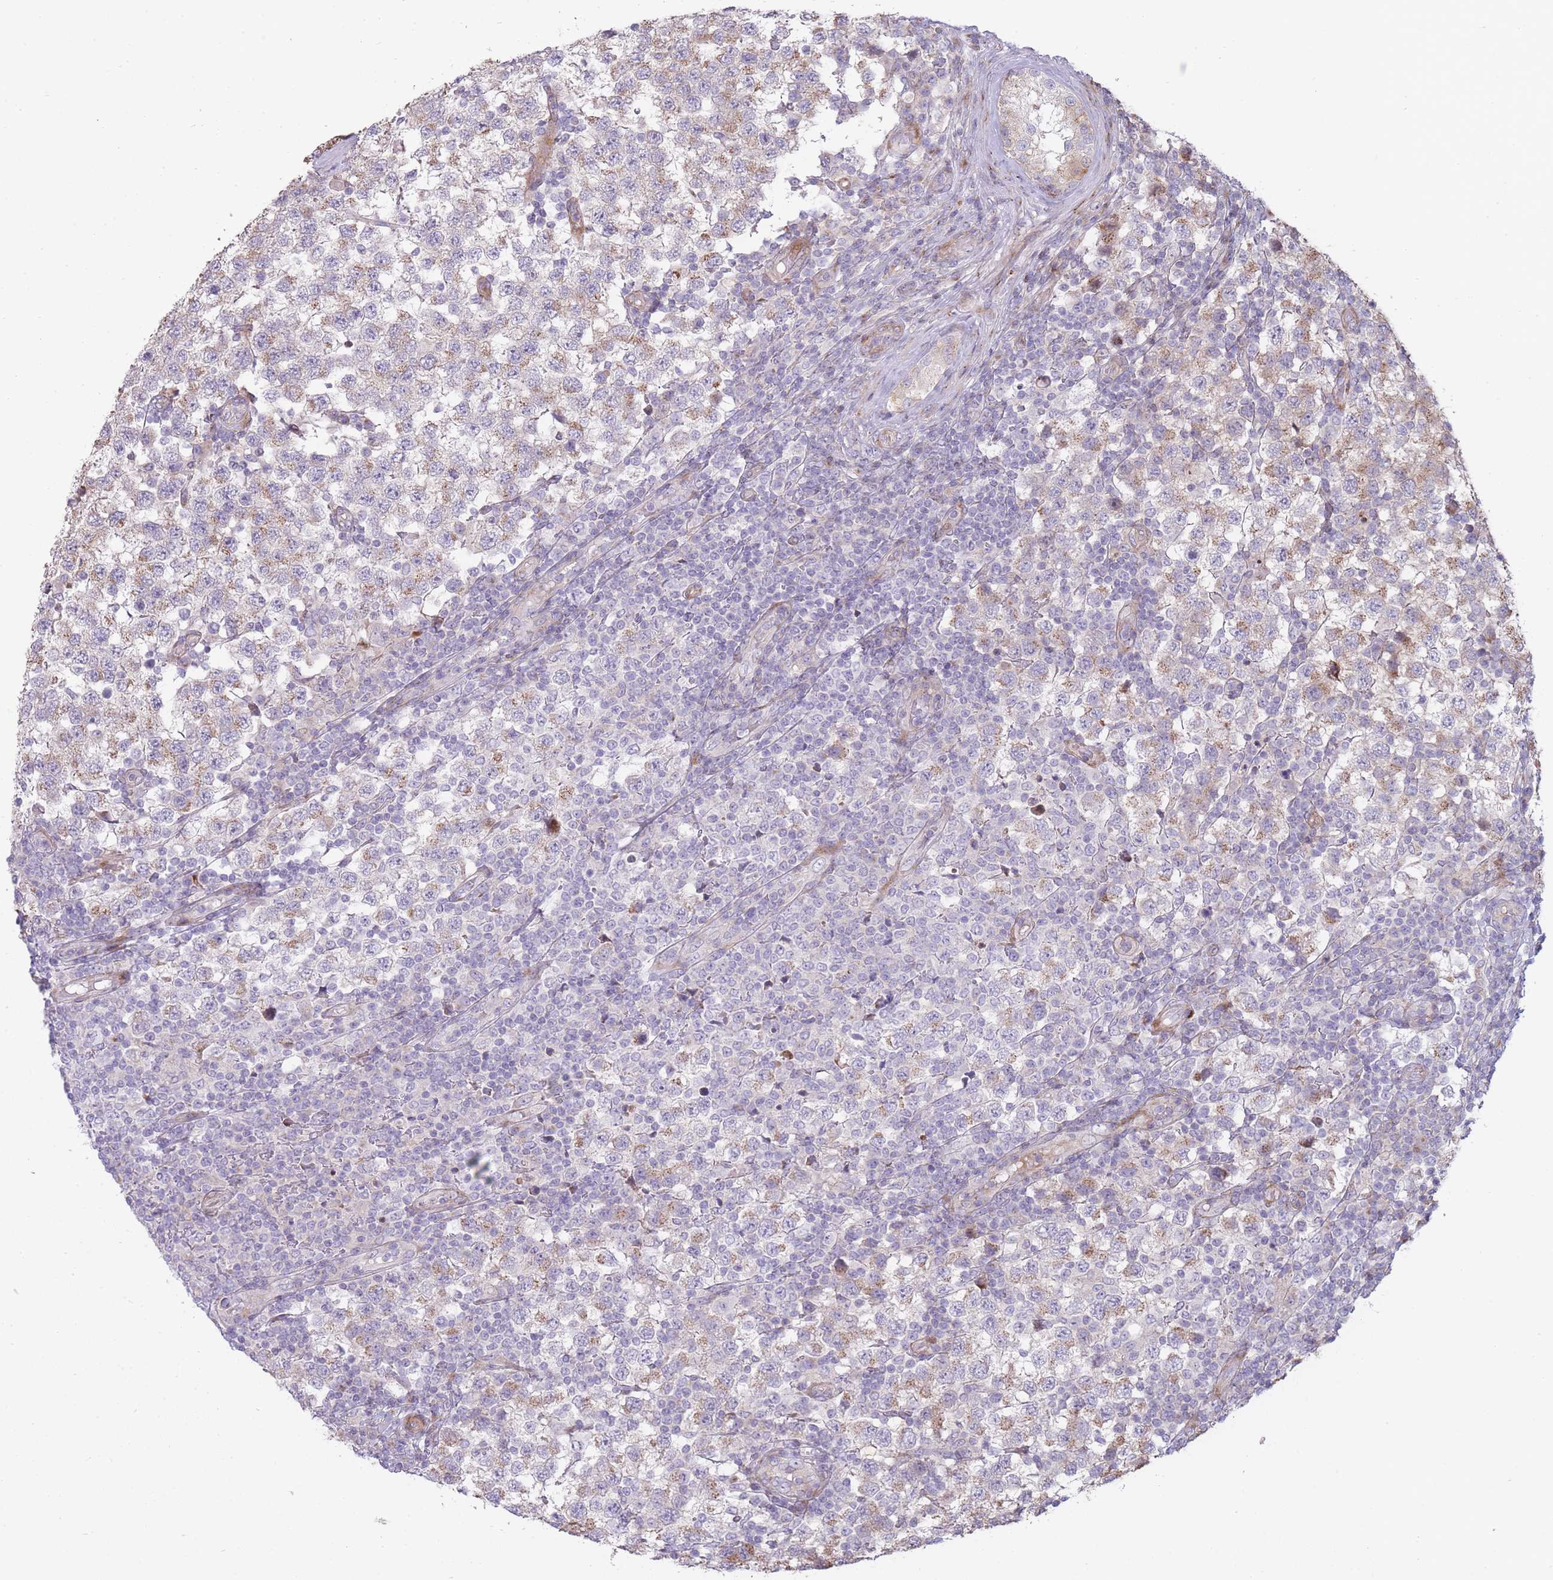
{"staining": {"intensity": "weak", "quantity": "25%-75%", "location": "cytoplasmic/membranous"}, "tissue": "testis cancer", "cell_type": "Tumor cells", "image_type": "cancer", "snomed": [{"axis": "morphology", "description": "Seminoma, NOS"}, {"axis": "topography", "description": "Testis"}], "caption": "Approximately 25%-75% of tumor cells in seminoma (testis) show weak cytoplasmic/membranous protein positivity as visualized by brown immunohistochemical staining.", "gene": "PPP3R2", "patient": {"sex": "male", "age": 34}}